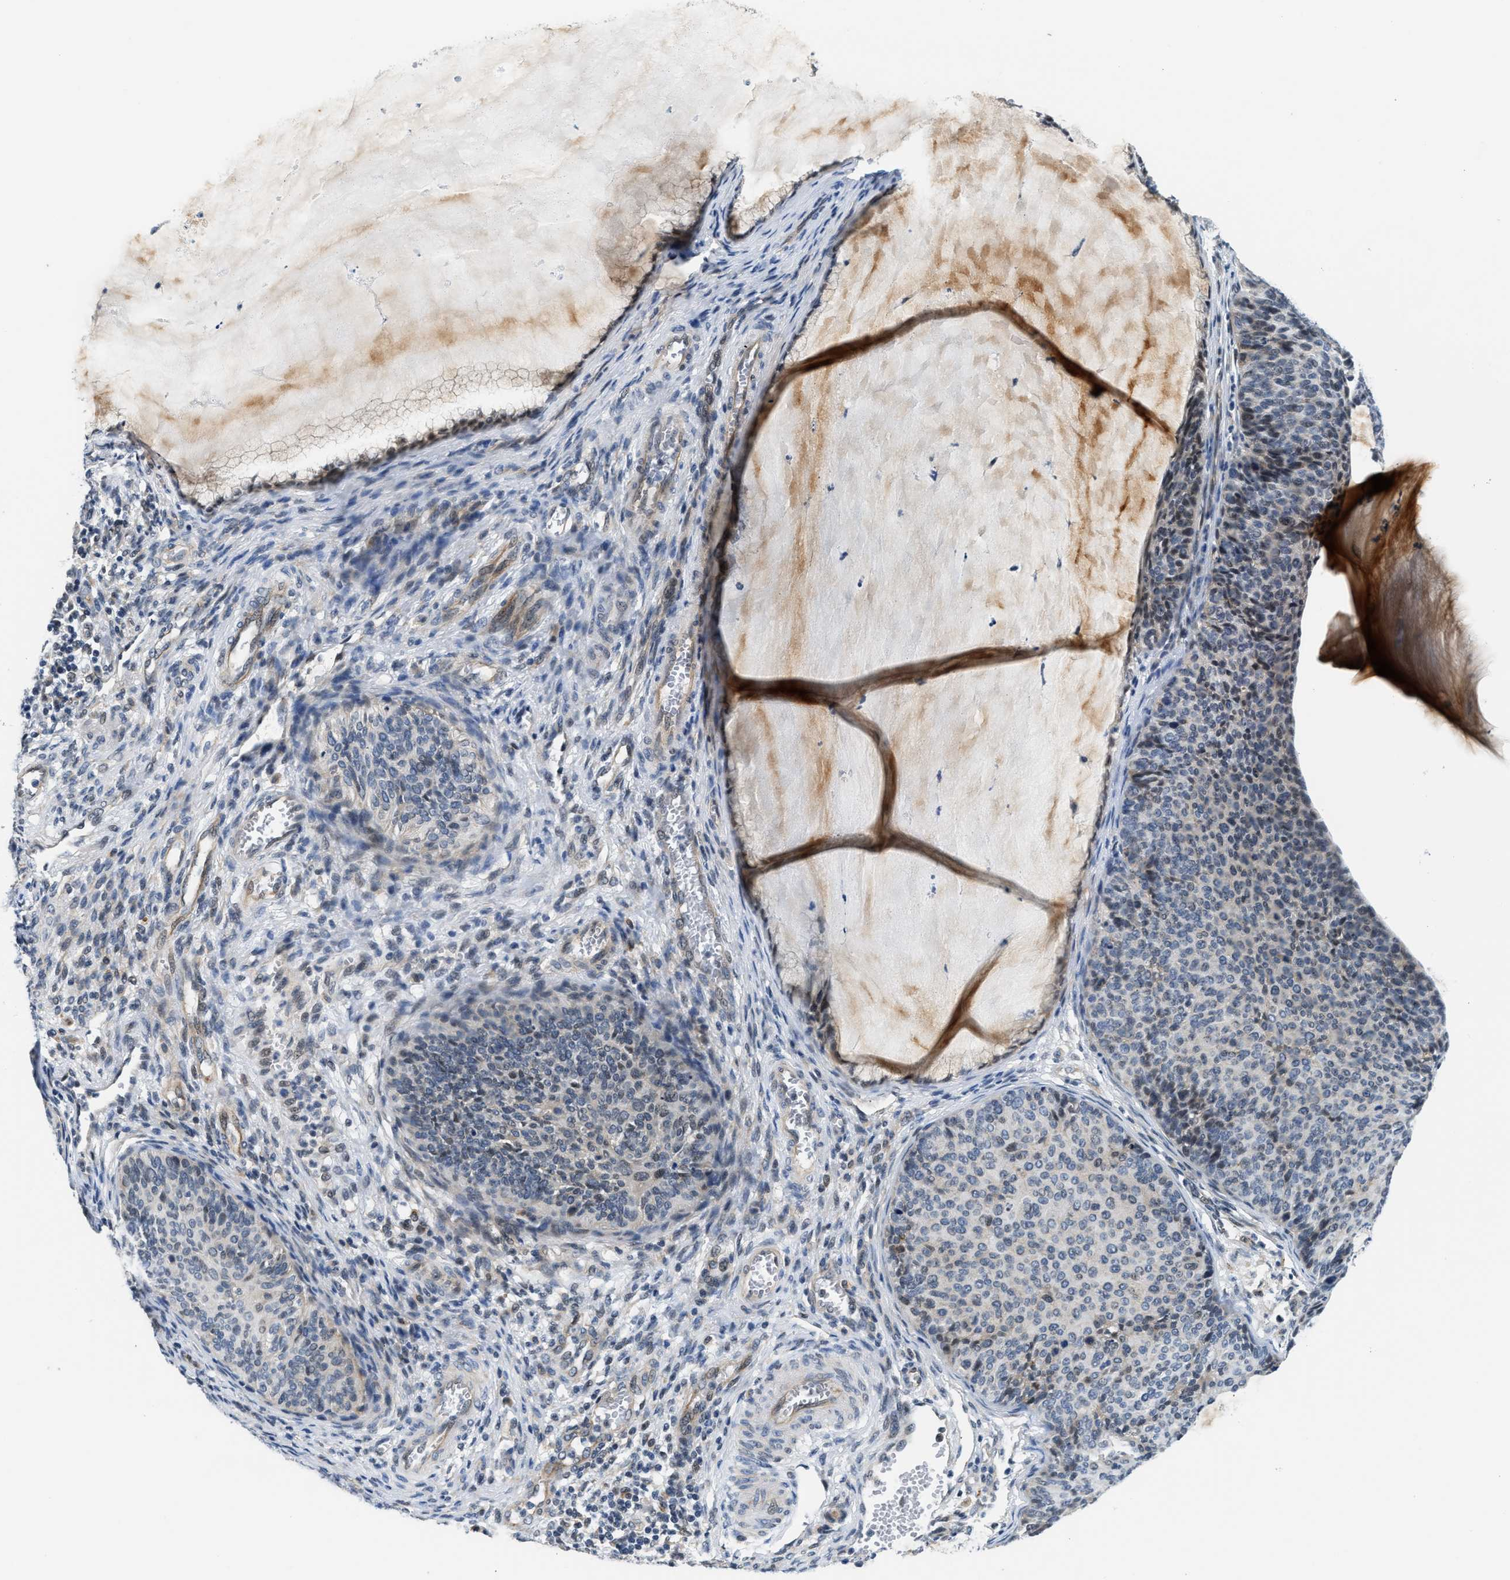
{"staining": {"intensity": "negative", "quantity": "none", "location": "none"}, "tissue": "cervical cancer", "cell_type": "Tumor cells", "image_type": "cancer", "snomed": [{"axis": "morphology", "description": "Squamous cell carcinoma, NOS"}, {"axis": "topography", "description": "Cervix"}], "caption": "DAB (3,3'-diaminobenzidine) immunohistochemical staining of squamous cell carcinoma (cervical) displays no significant positivity in tumor cells.", "gene": "PPM1H", "patient": {"sex": "female", "age": 36}}